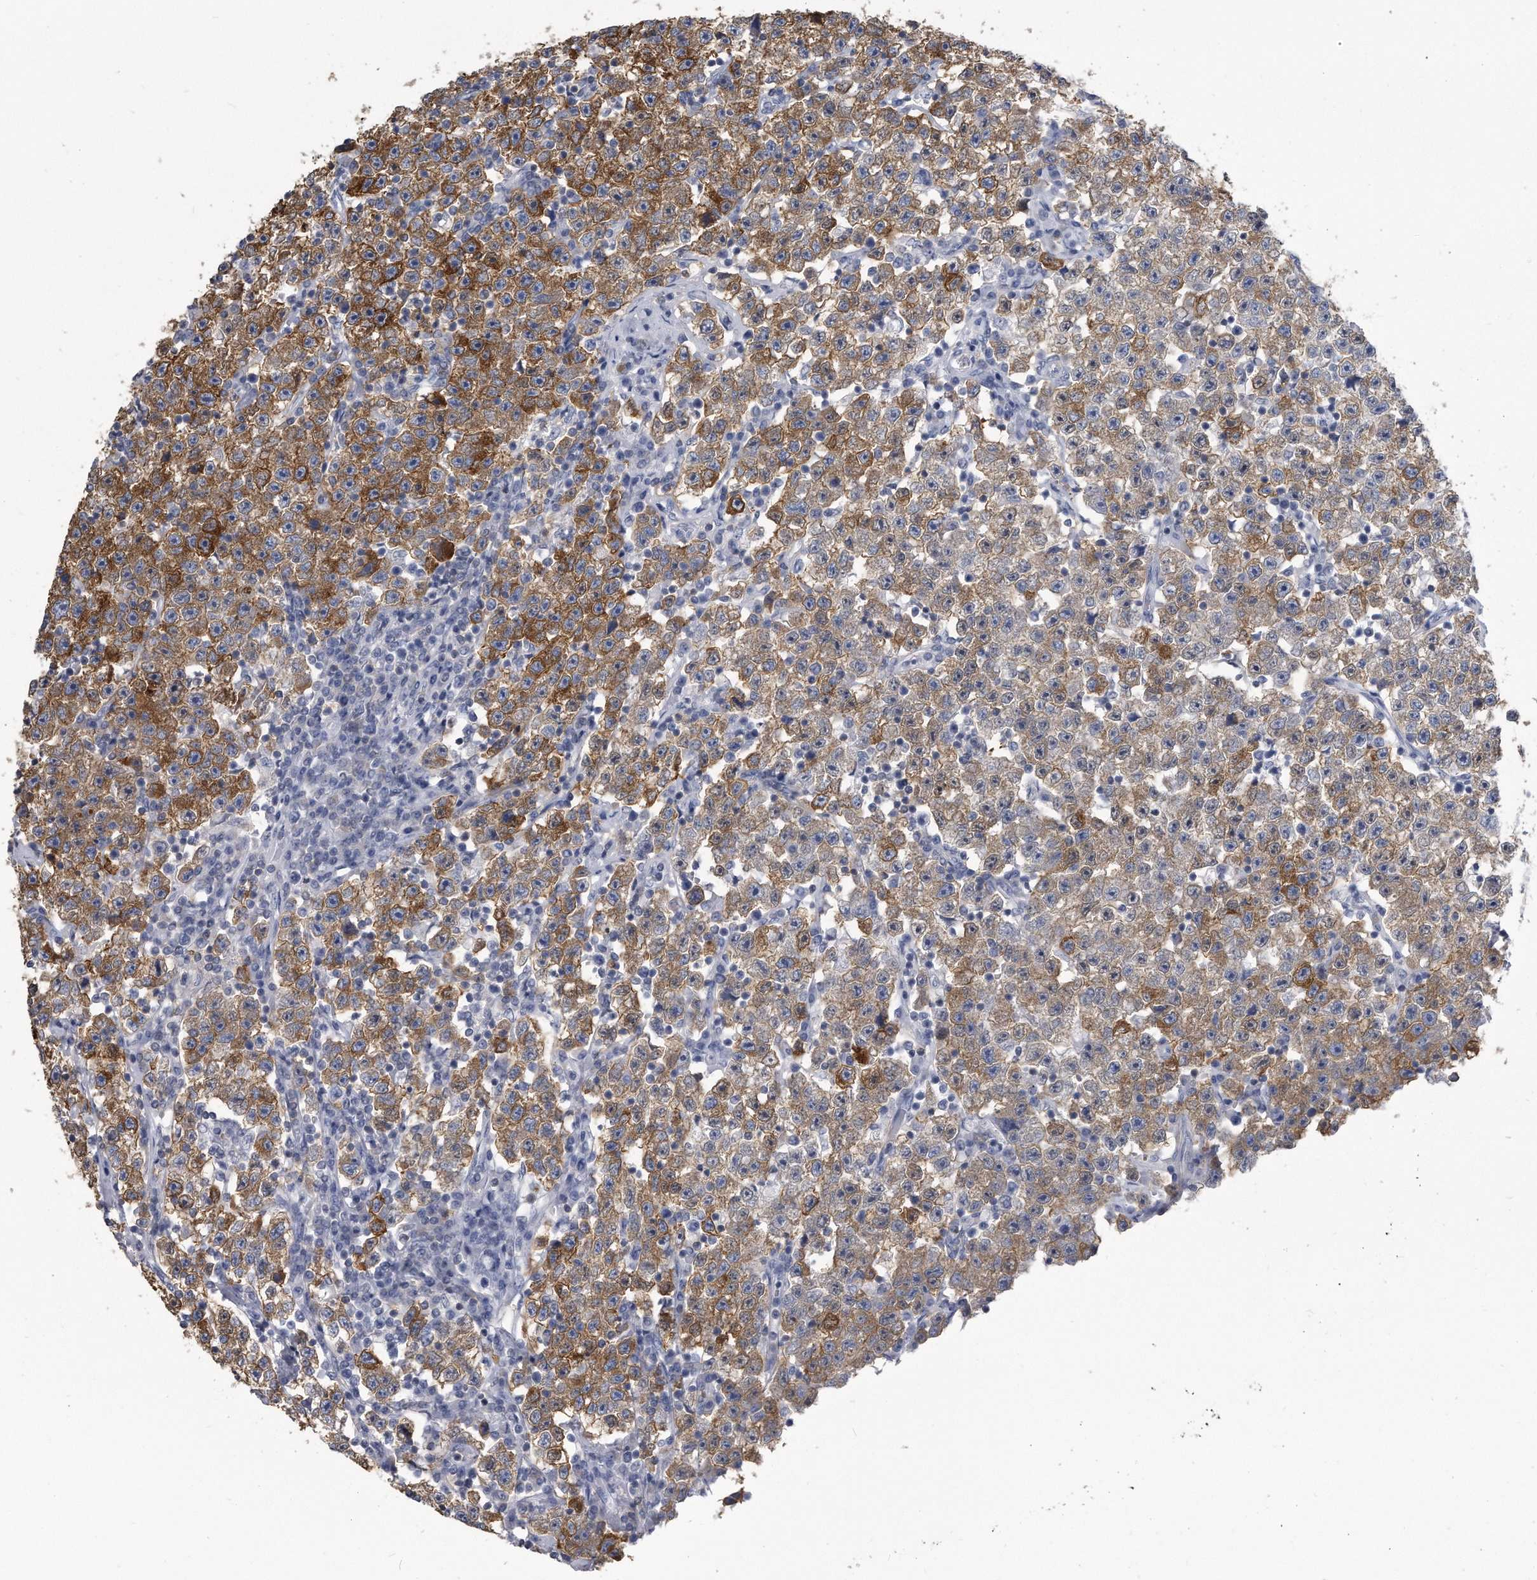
{"staining": {"intensity": "strong", "quantity": "25%-75%", "location": "cytoplasmic/membranous"}, "tissue": "testis cancer", "cell_type": "Tumor cells", "image_type": "cancer", "snomed": [{"axis": "morphology", "description": "Seminoma, NOS"}, {"axis": "topography", "description": "Testis"}], "caption": "There is high levels of strong cytoplasmic/membranous expression in tumor cells of testis cancer (seminoma), as demonstrated by immunohistochemical staining (brown color).", "gene": "PYGB", "patient": {"sex": "male", "age": 22}}